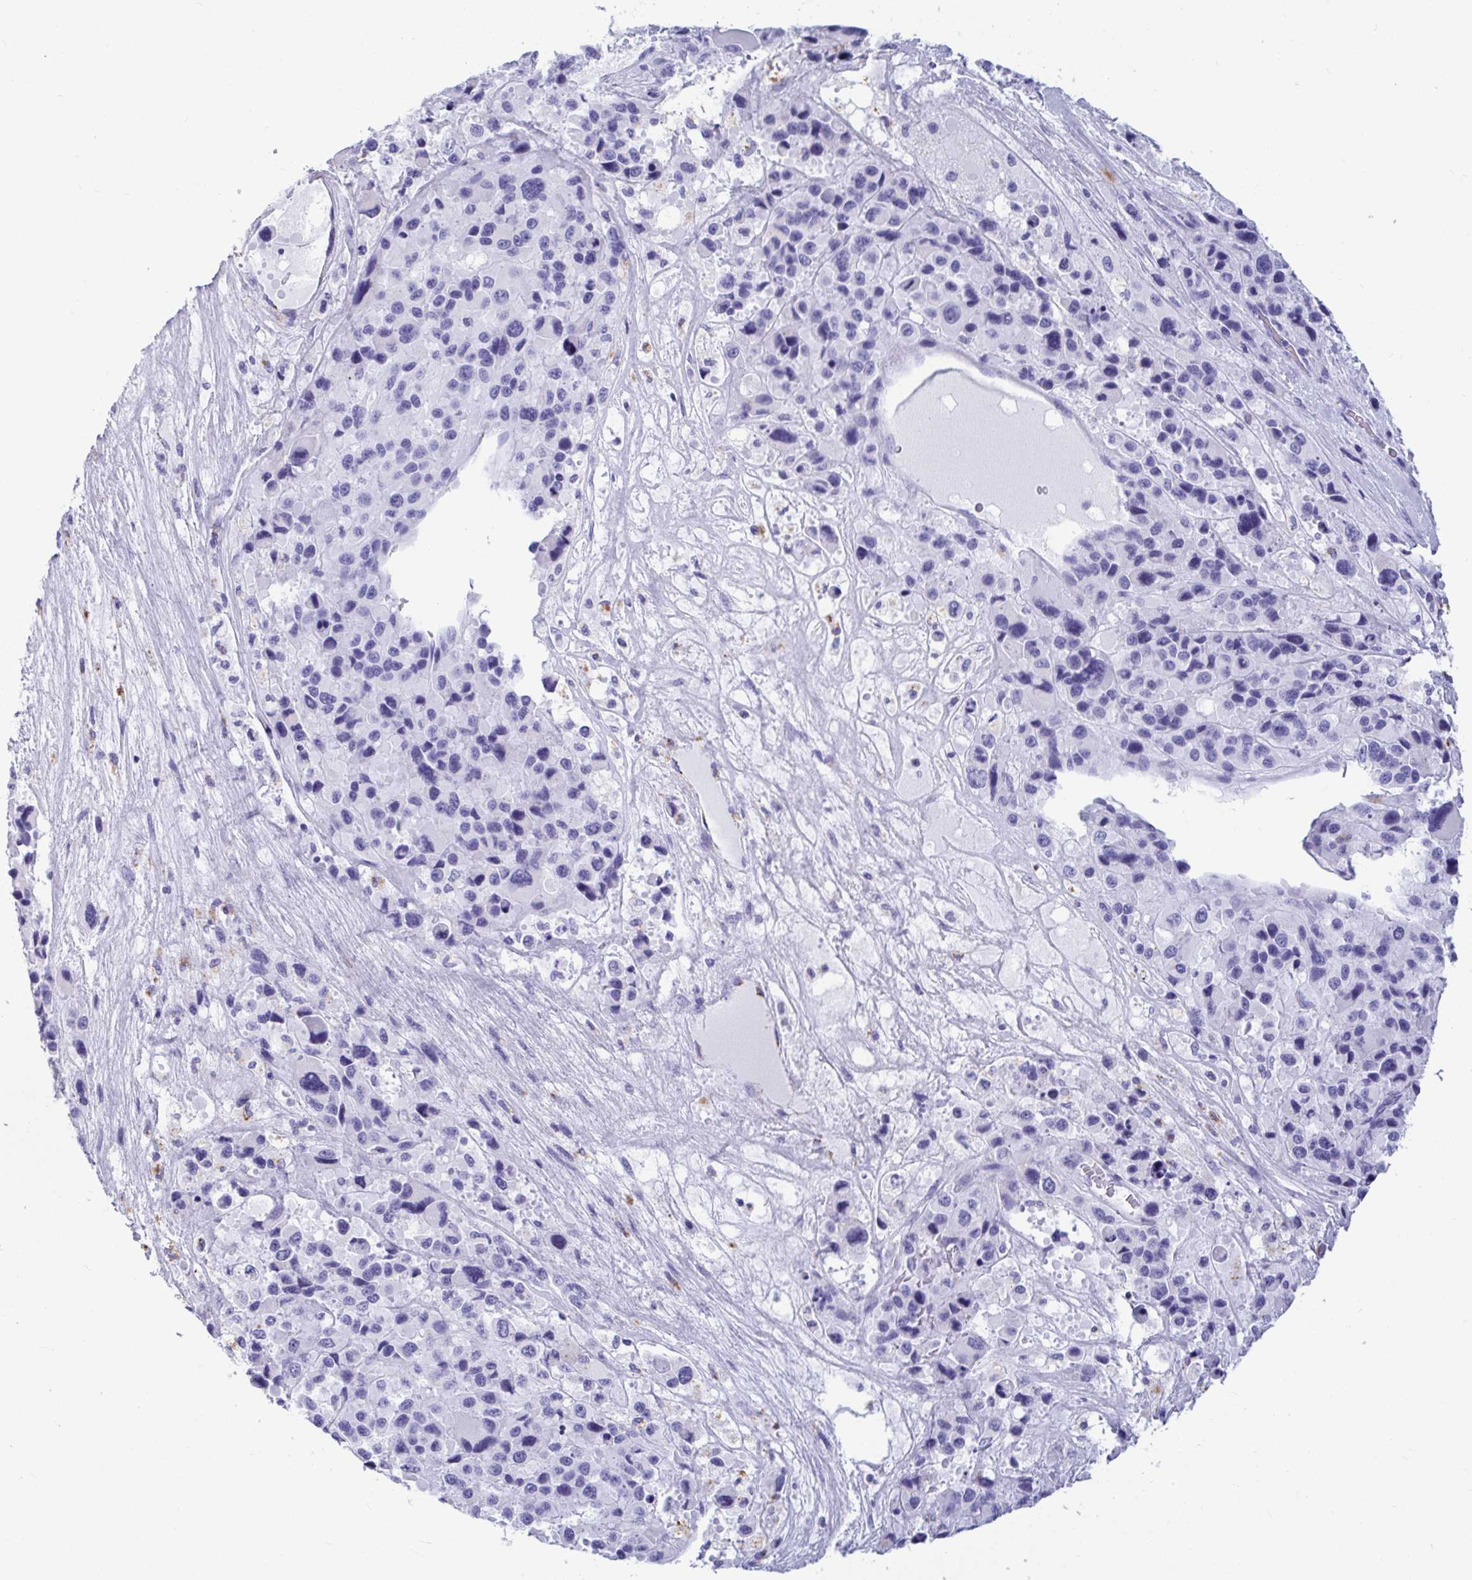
{"staining": {"intensity": "negative", "quantity": "none", "location": "none"}, "tissue": "melanoma", "cell_type": "Tumor cells", "image_type": "cancer", "snomed": [{"axis": "morphology", "description": "Malignant melanoma, Metastatic site"}, {"axis": "topography", "description": "Lymph node"}], "caption": "An immunohistochemistry histopathology image of melanoma is shown. There is no staining in tumor cells of melanoma. The staining was performed using DAB (3,3'-diaminobenzidine) to visualize the protein expression in brown, while the nuclei were stained in blue with hematoxylin (Magnification: 20x).", "gene": "OR5J2", "patient": {"sex": "female", "age": 65}}